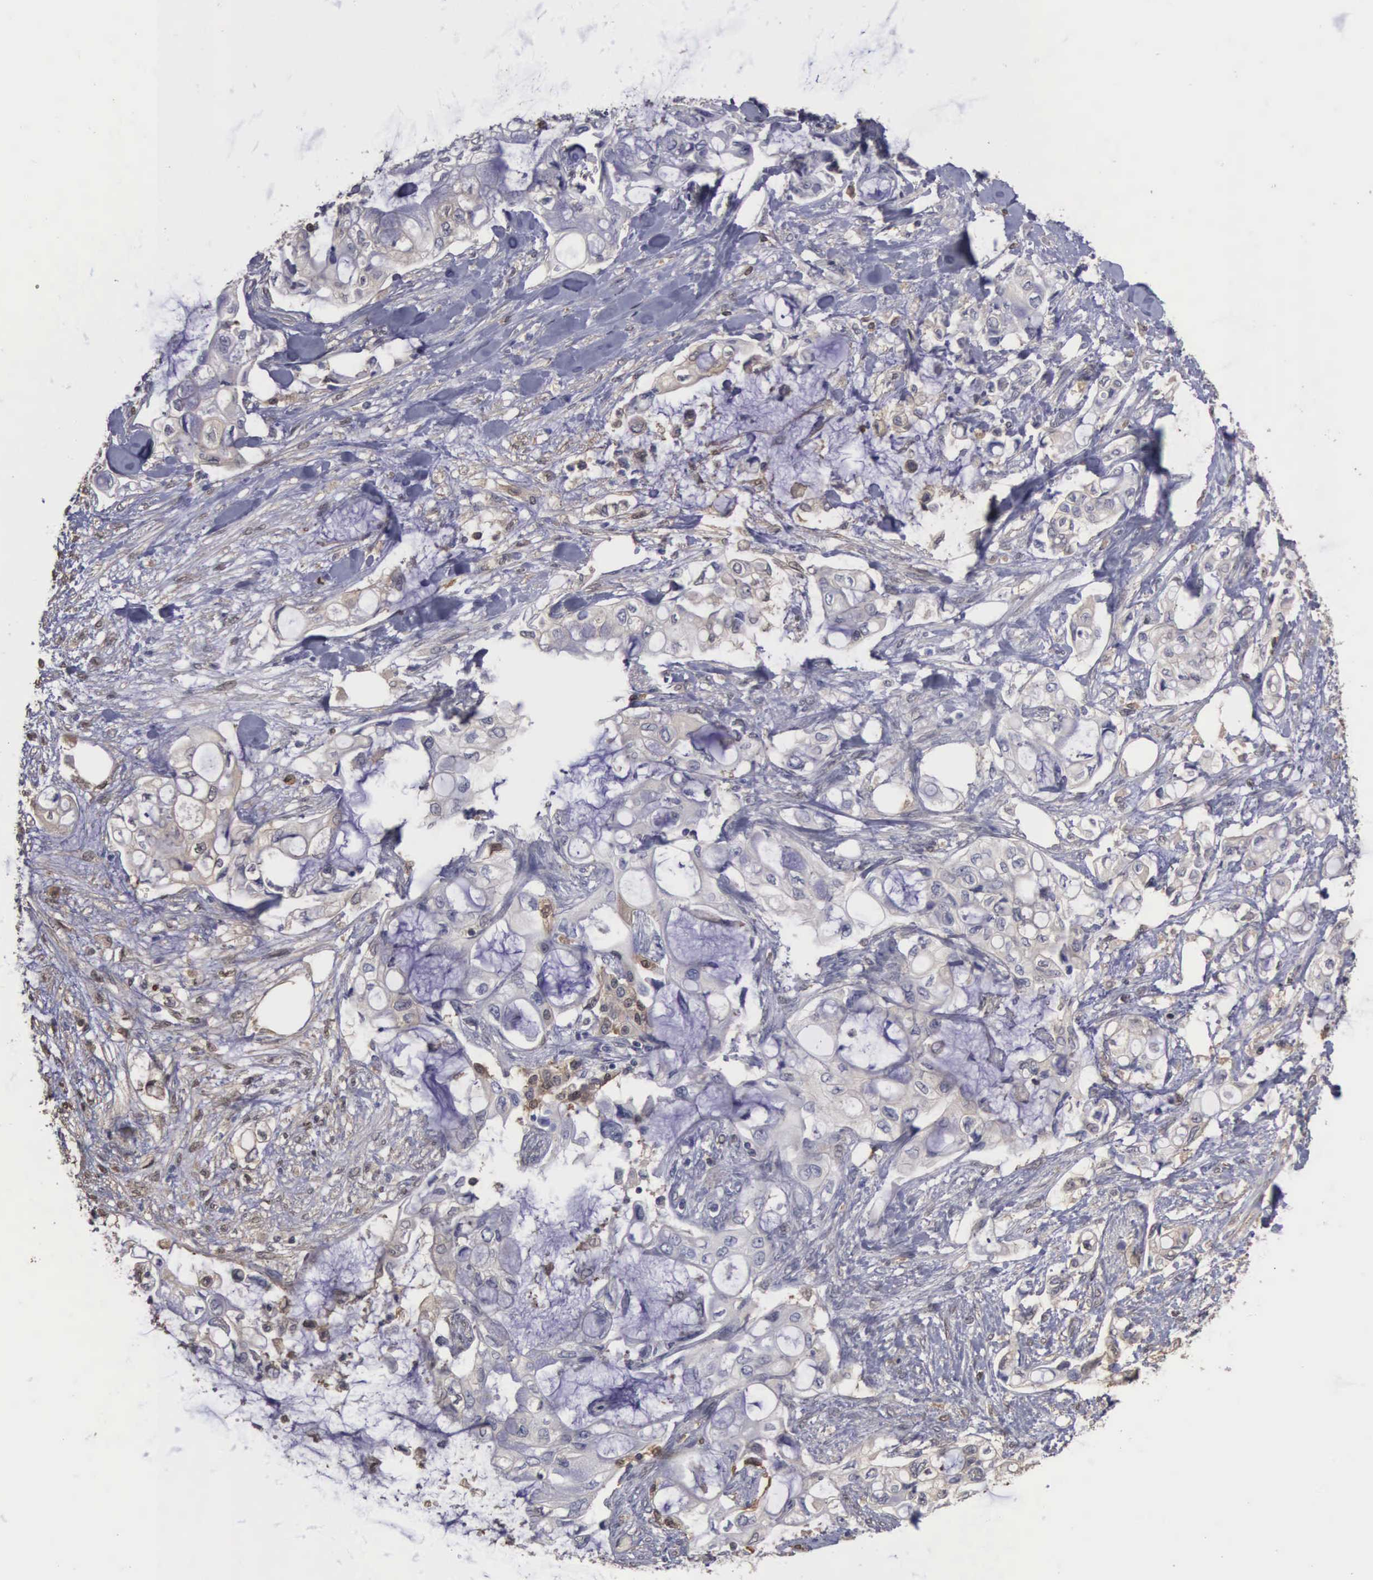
{"staining": {"intensity": "weak", "quantity": "25%-75%", "location": "cytoplasmic/membranous"}, "tissue": "pancreatic cancer", "cell_type": "Tumor cells", "image_type": "cancer", "snomed": [{"axis": "morphology", "description": "Adenocarcinoma, NOS"}, {"axis": "topography", "description": "Pancreas"}], "caption": "A micrograph of human pancreatic adenocarcinoma stained for a protein reveals weak cytoplasmic/membranous brown staining in tumor cells.", "gene": "ENO3", "patient": {"sex": "female", "age": 70}}